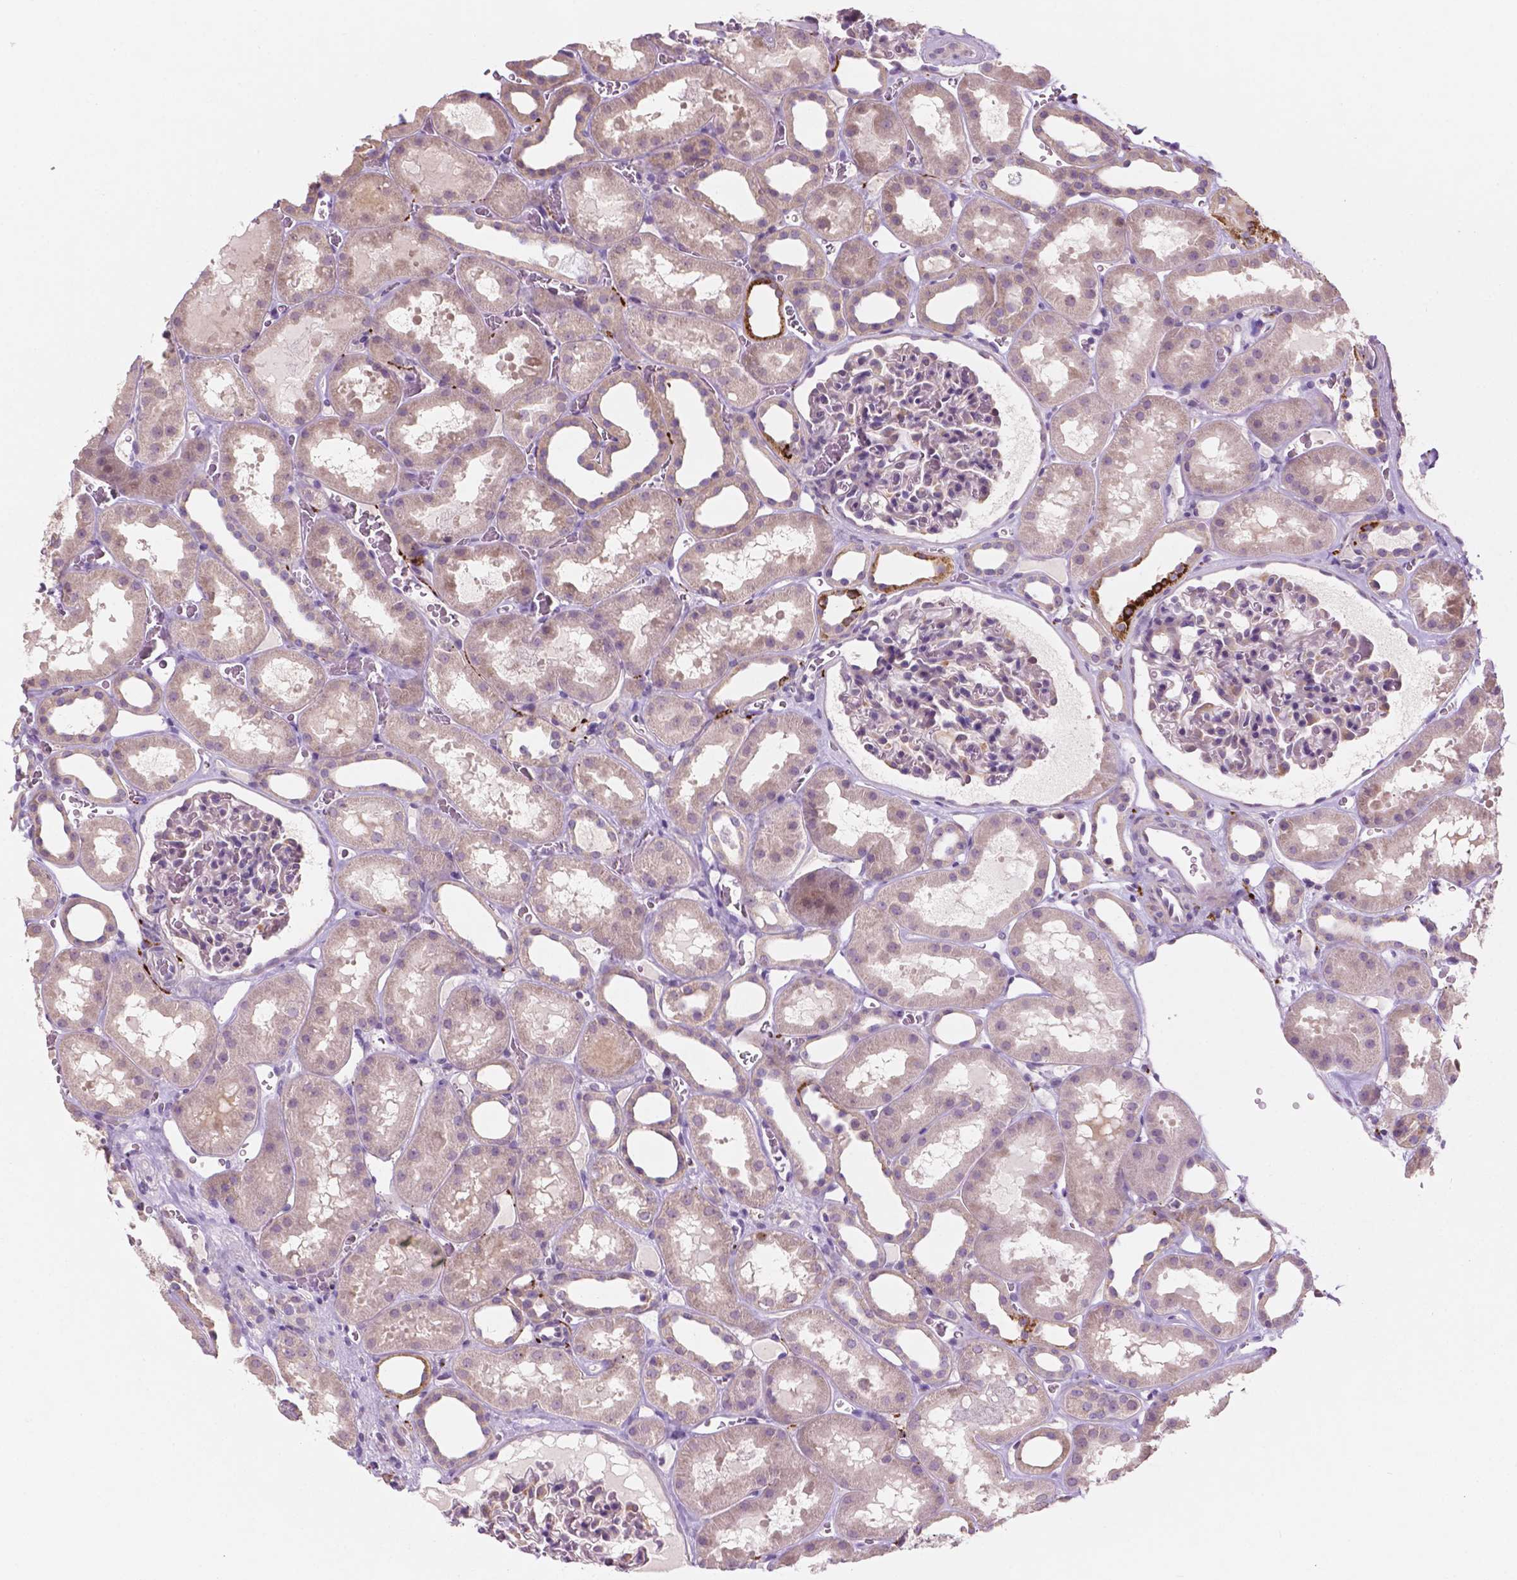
{"staining": {"intensity": "negative", "quantity": "none", "location": "none"}, "tissue": "kidney", "cell_type": "Cells in glomeruli", "image_type": "normal", "snomed": [{"axis": "morphology", "description": "Normal tissue, NOS"}, {"axis": "topography", "description": "Kidney"}], "caption": "There is no significant staining in cells in glomeruli of kidney. The staining is performed using DAB brown chromogen with nuclei counter-stained in using hematoxylin.", "gene": "LRP1B", "patient": {"sex": "female", "age": 41}}